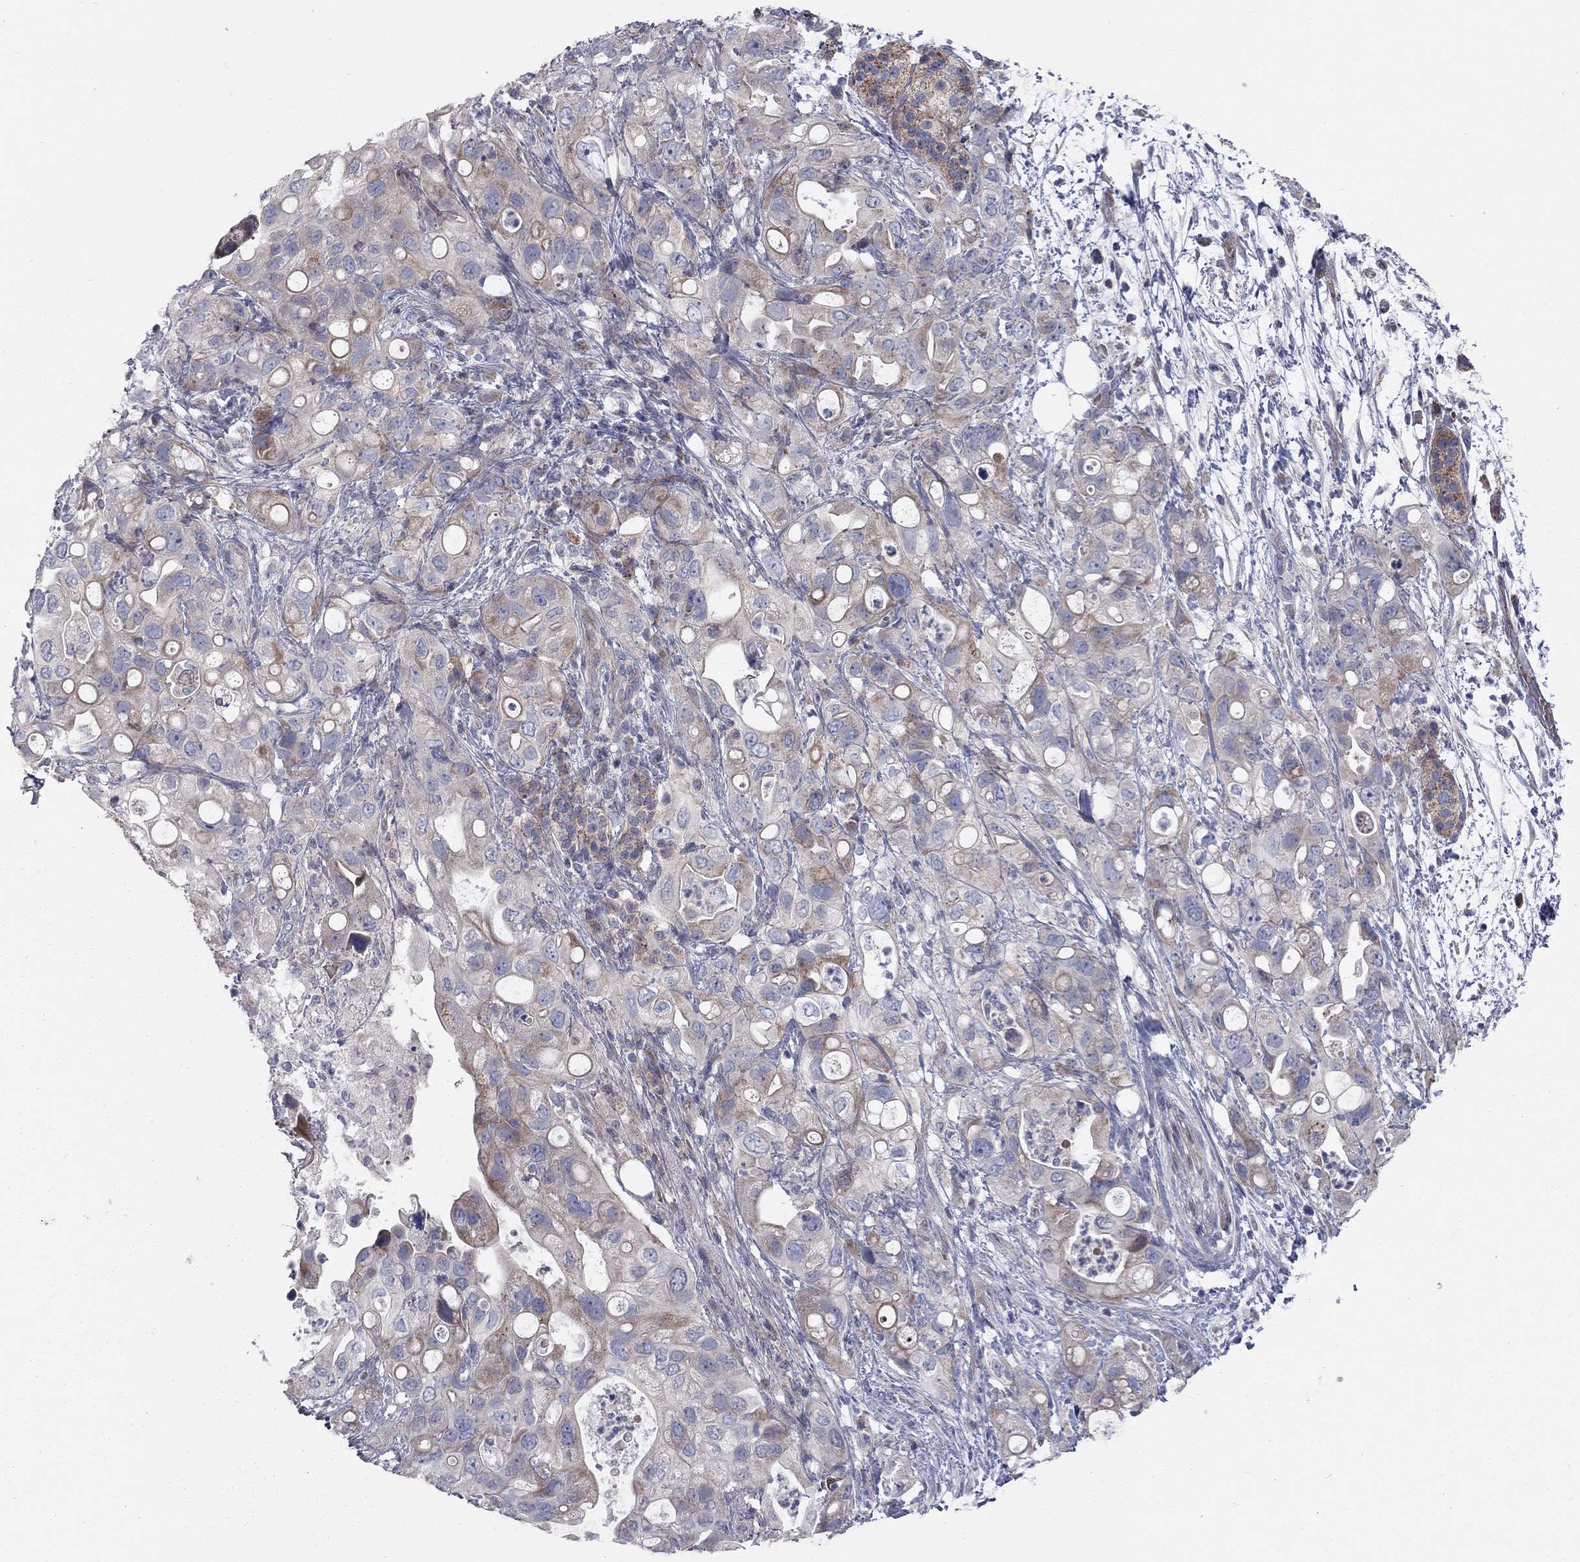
{"staining": {"intensity": "weak", "quantity": "<25%", "location": "cytoplasmic/membranous"}, "tissue": "pancreatic cancer", "cell_type": "Tumor cells", "image_type": "cancer", "snomed": [{"axis": "morphology", "description": "Adenocarcinoma, NOS"}, {"axis": "topography", "description": "Pancreas"}], "caption": "There is no significant positivity in tumor cells of pancreatic cancer (adenocarcinoma).", "gene": "KANSL1L", "patient": {"sex": "female", "age": 72}}